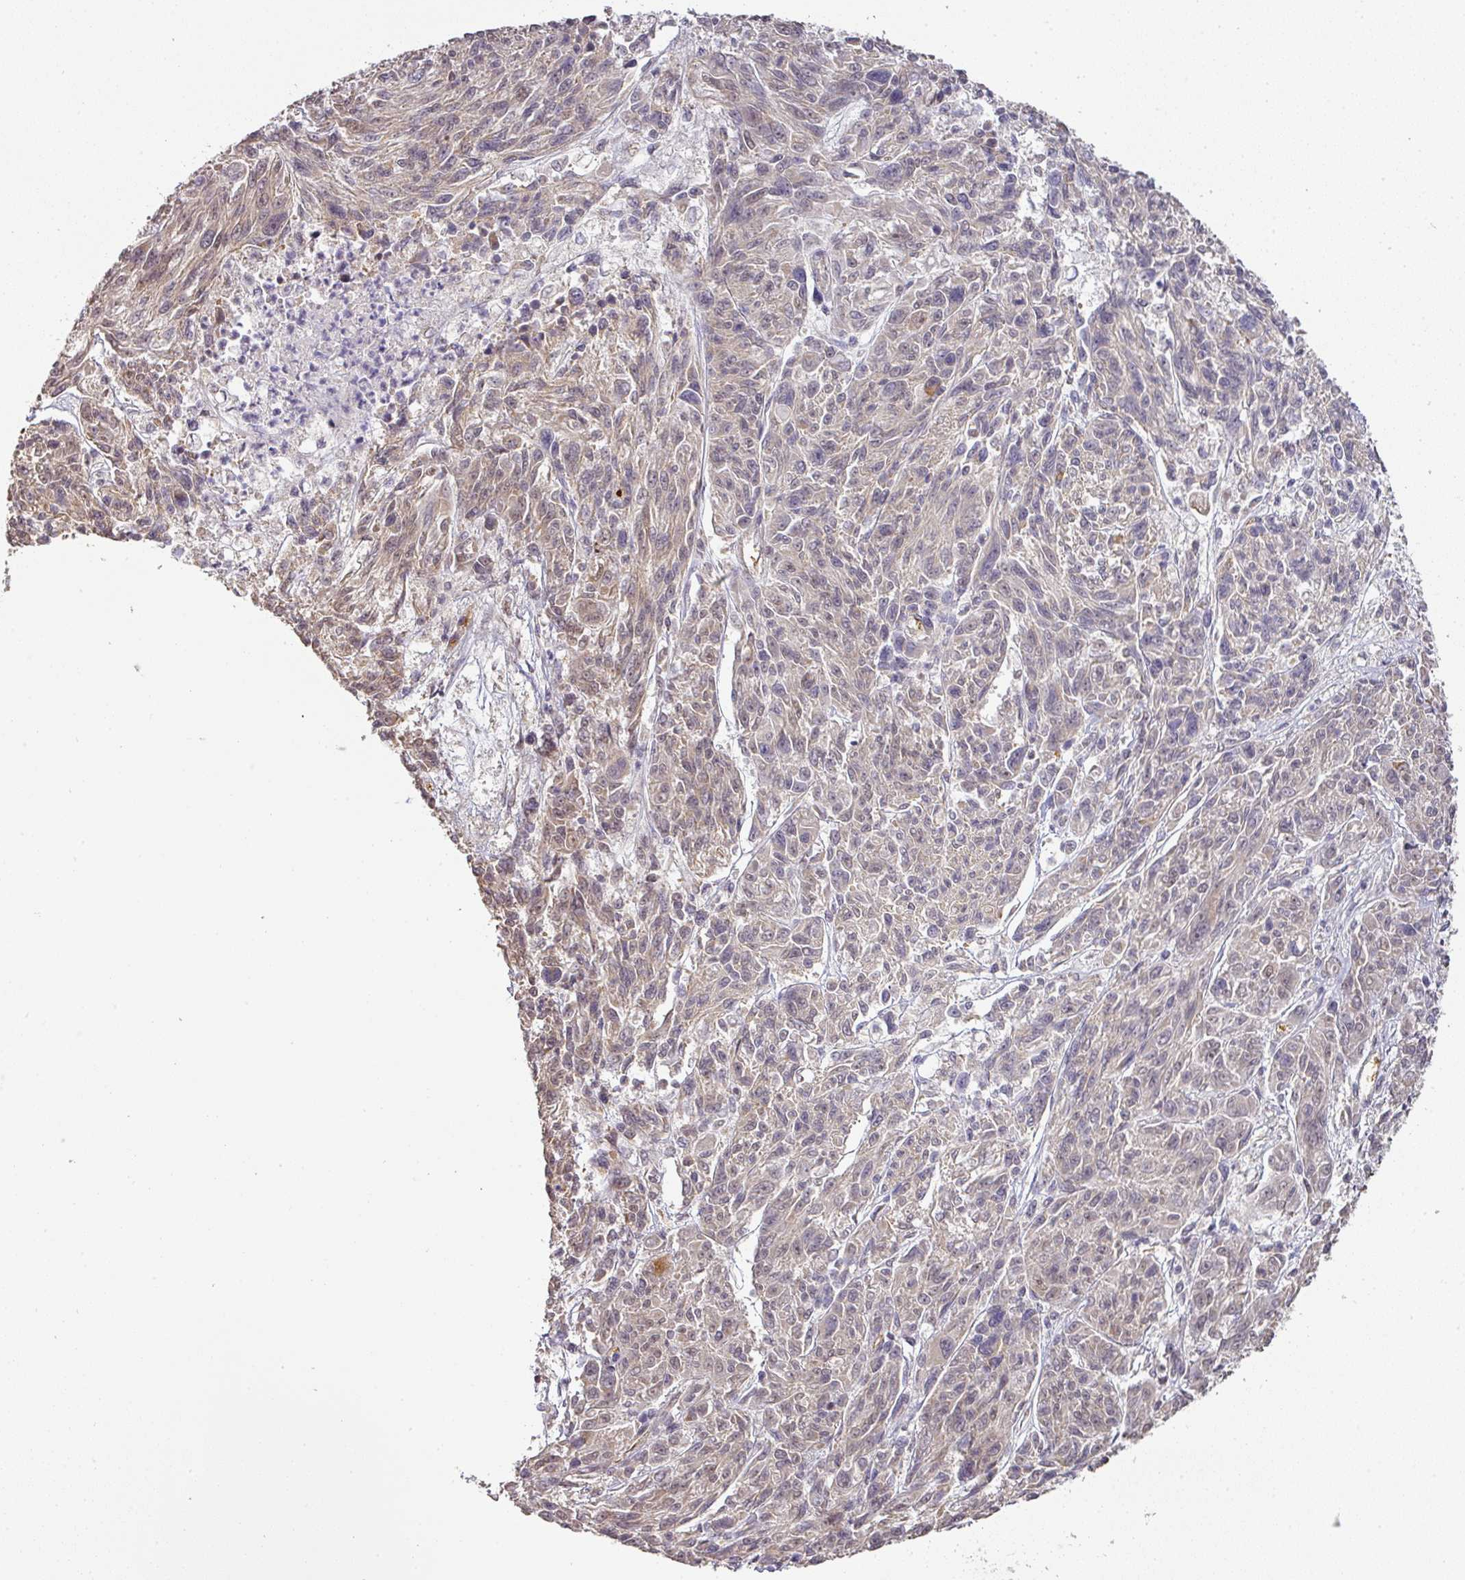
{"staining": {"intensity": "weak", "quantity": "25%-75%", "location": "cytoplasmic/membranous"}, "tissue": "melanoma", "cell_type": "Tumor cells", "image_type": "cancer", "snomed": [{"axis": "morphology", "description": "Malignant melanoma, NOS"}, {"axis": "topography", "description": "Skin"}], "caption": "Malignant melanoma stained with DAB immunohistochemistry (IHC) exhibits low levels of weak cytoplasmic/membranous positivity in about 25%-75% of tumor cells. (DAB (3,3'-diaminobenzidine) IHC with brightfield microscopy, high magnification).", "gene": "MYOM2", "patient": {"sex": "male", "age": 53}}